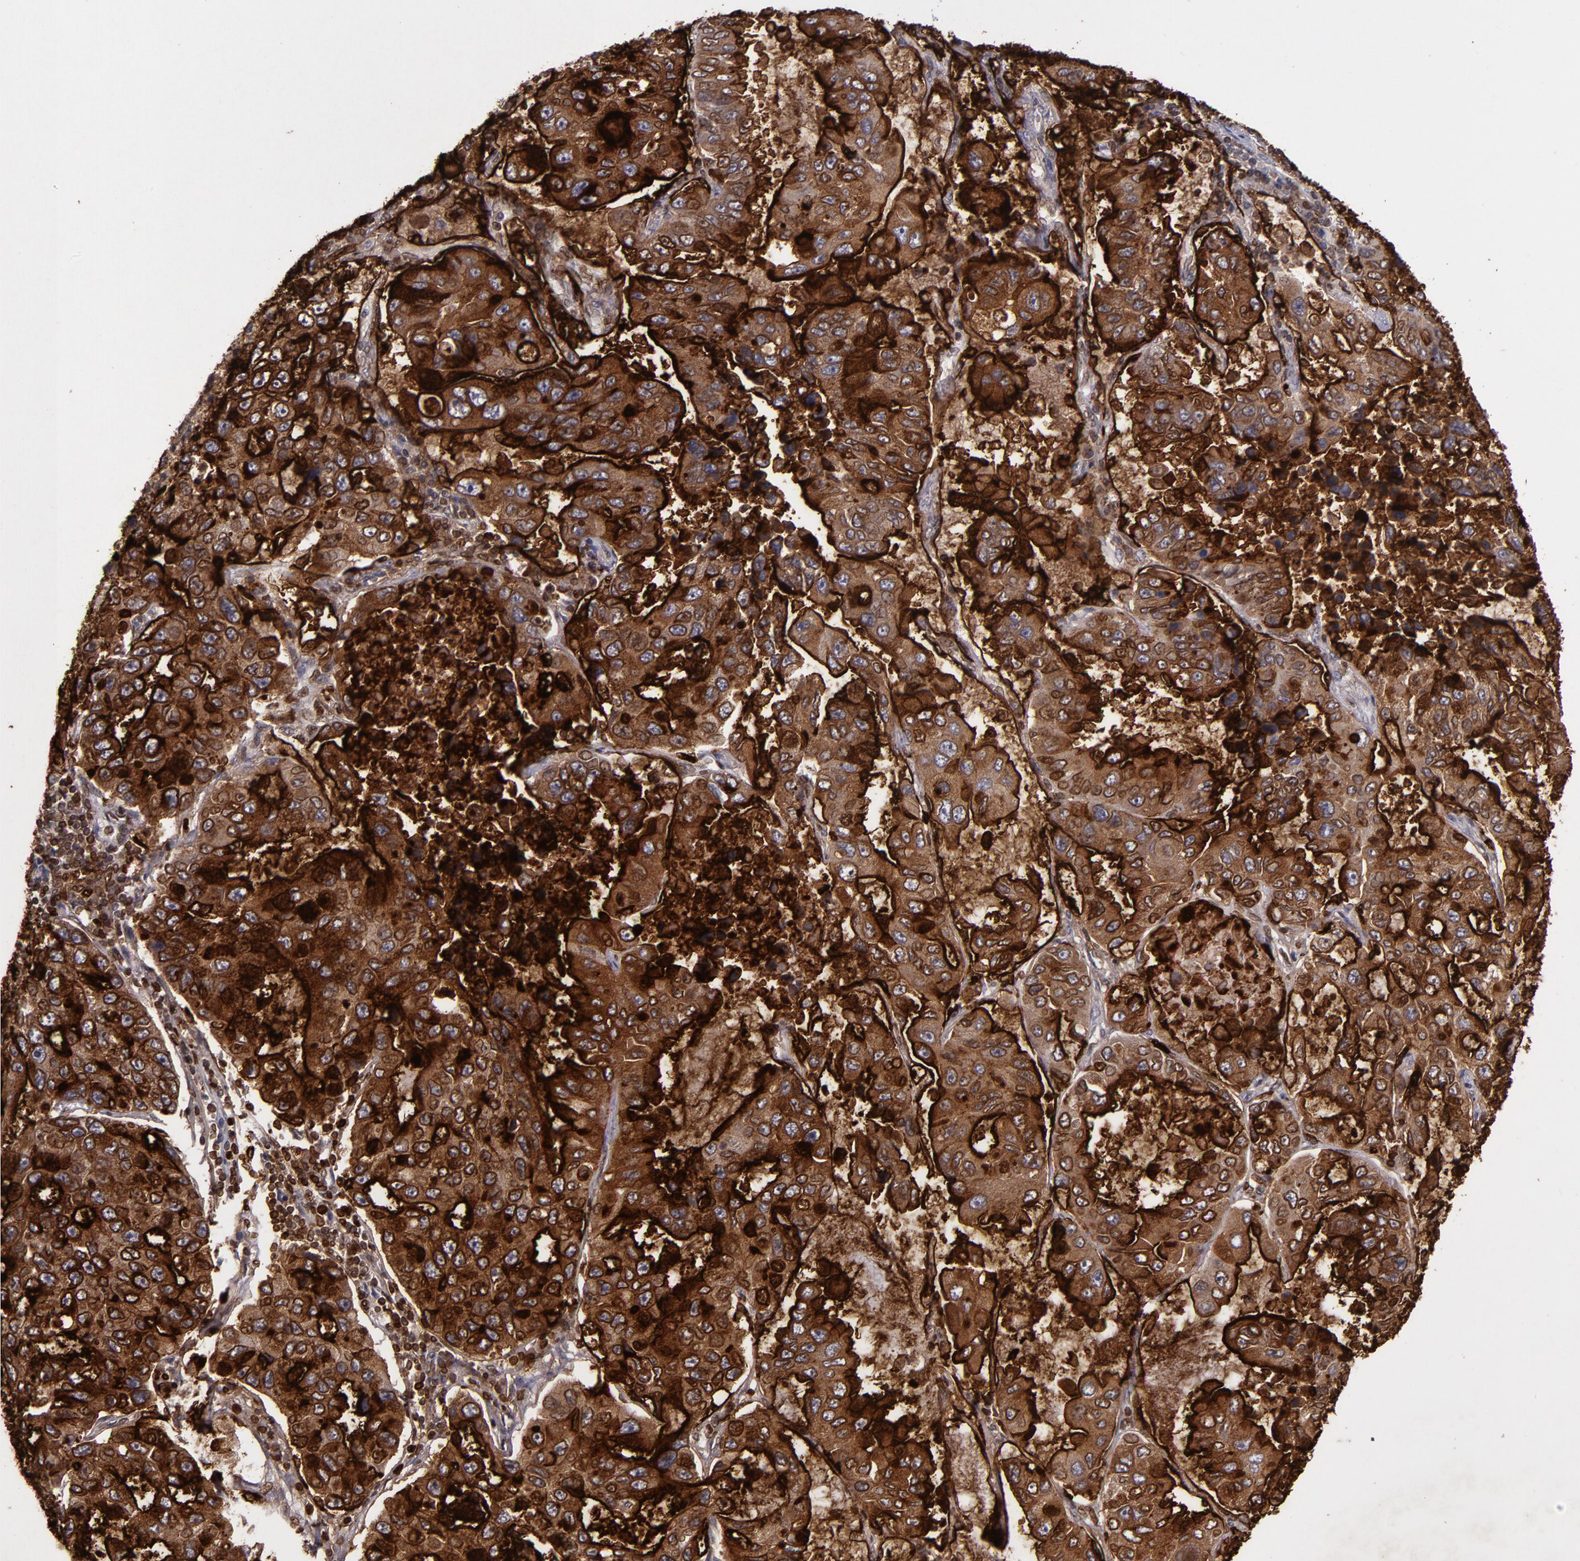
{"staining": {"intensity": "strong", "quantity": ">75%", "location": "cytoplasmic/membranous"}, "tissue": "lung cancer", "cell_type": "Tumor cells", "image_type": "cancer", "snomed": [{"axis": "morphology", "description": "Adenocarcinoma, NOS"}, {"axis": "topography", "description": "Lung"}], "caption": "Protein staining demonstrates strong cytoplasmic/membranous expression in about >75% of tumor cells in lung adenocarcinoma.", "gene": "MFGE8", "patient": {"sex": "male", "age": 64}}